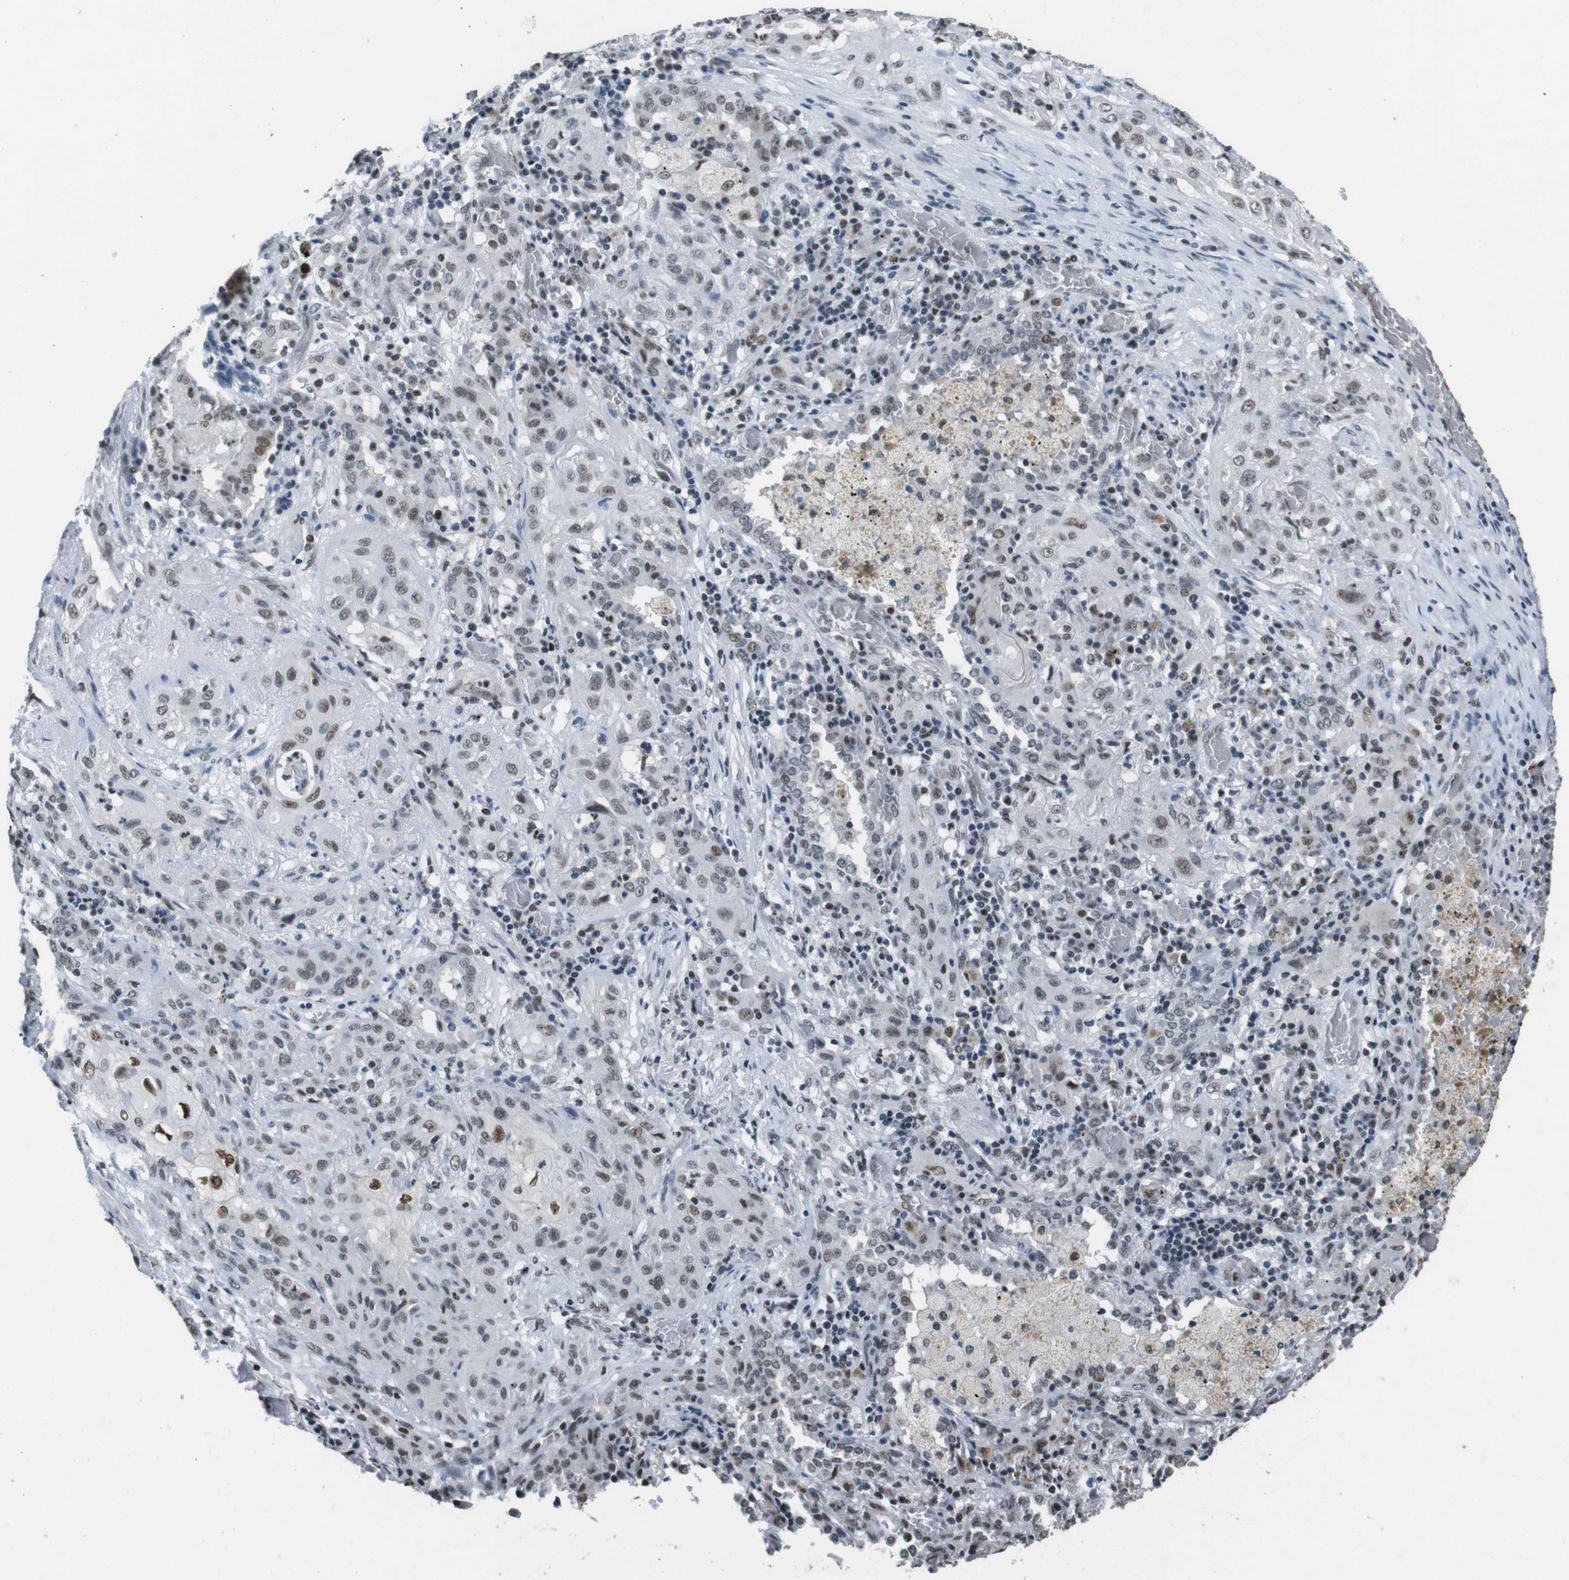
{"staining": {"intensity": "weak", "quantity": ">75%", "location": "nuclear"}, "tissue": "lung cancer", "cell_type": "Tumor cells", "image_type": "cancer", "snomed": [{"axis": "morphology", "description": "Squamous cell carcinoma, NOS"}, {"axis": "topography", "description": "Lung"}], "caption": "An image of lung cancer stained for a protein displays weak nuclear brown staining in tumor cells. The staining was performed using DAB to visualize the protein expression in brown, while the nuclei were stained in blue with hematoxylin (Magnification: 20x).", "gene": "CSNK2B", "patient": {"sex": "female", "age": 47}}